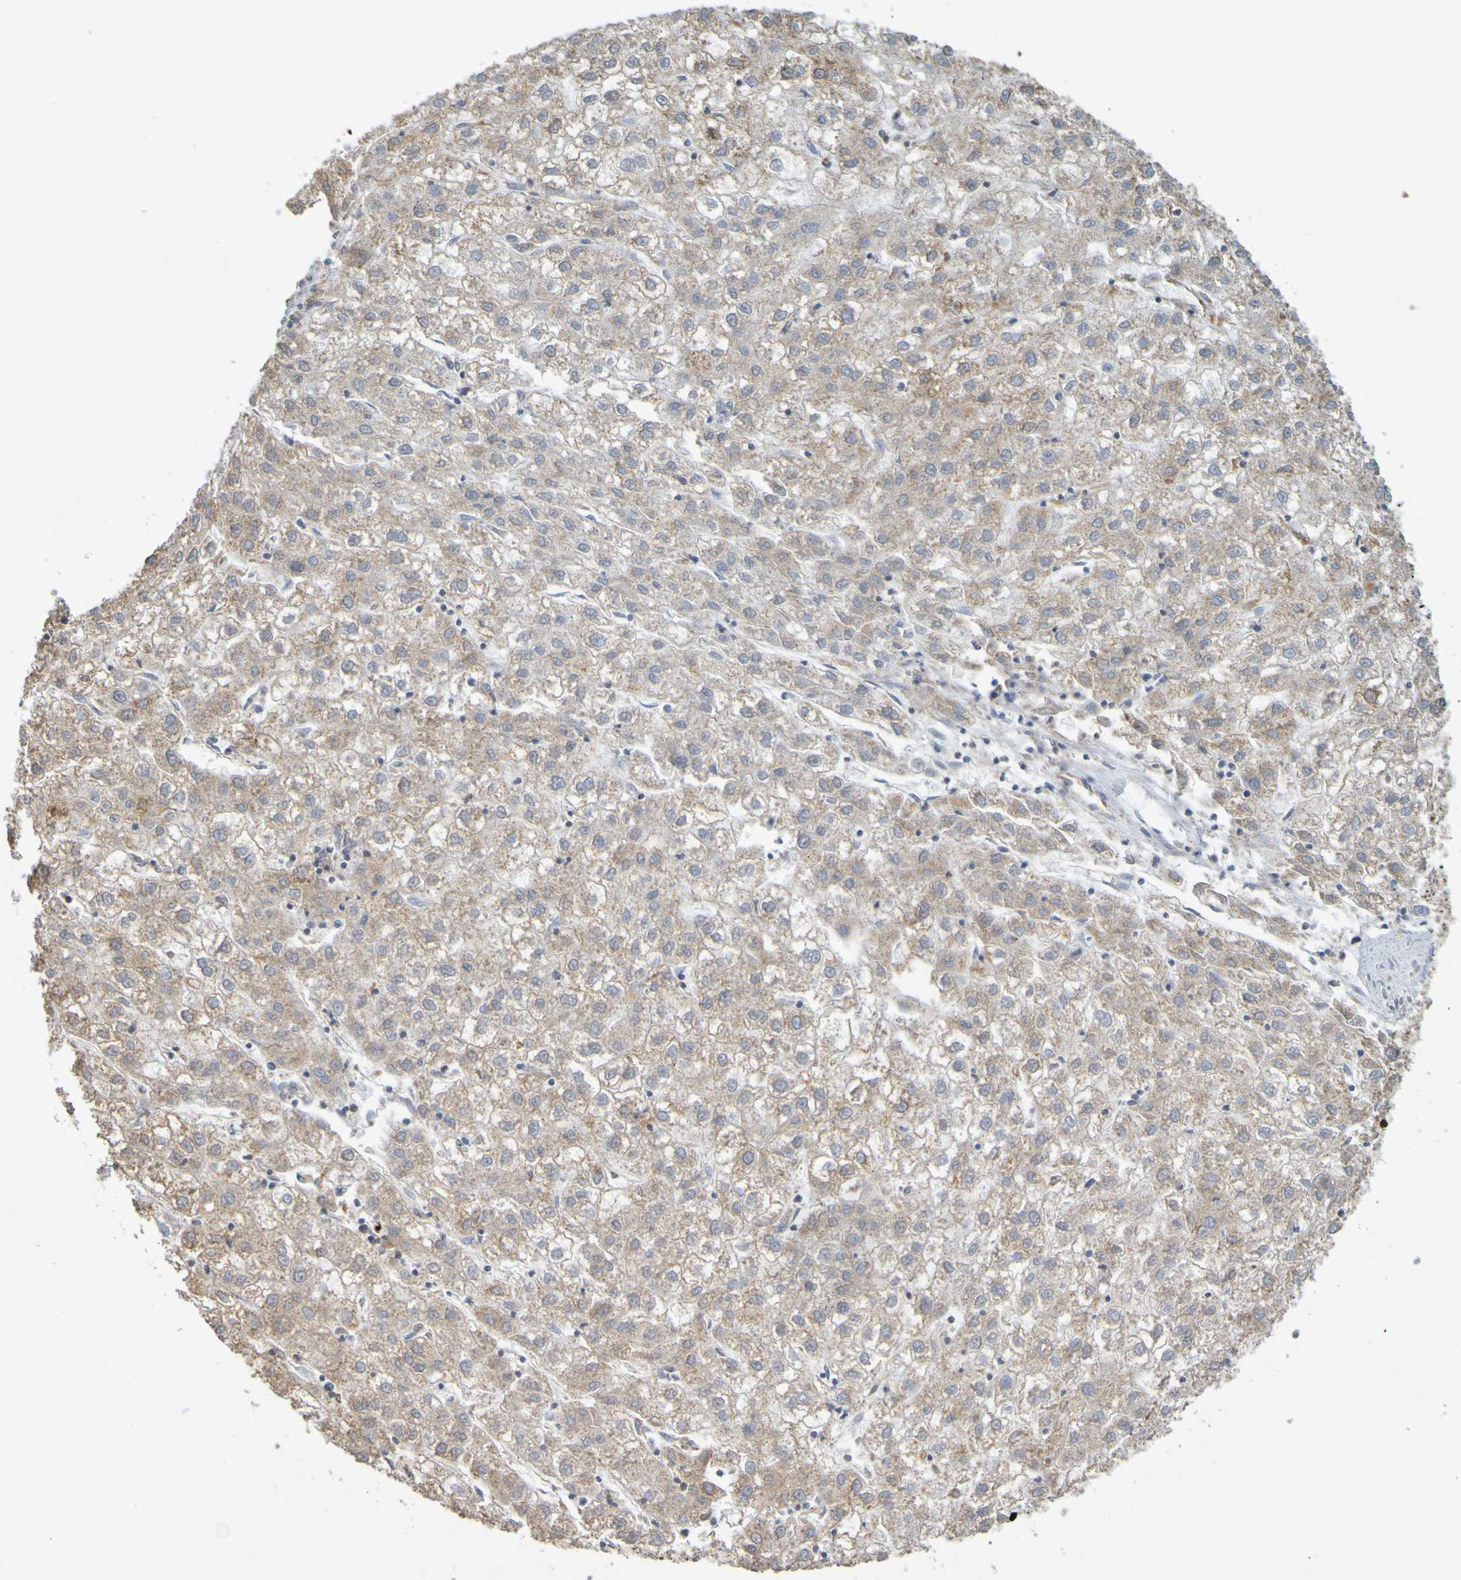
{"staining": {"intensity": "weak", "quantity": ">75%", "location": "cytoplasmic/membranous"}, "tissue": "liver cancer", "cell_type": "Tumor cells", "image_type": "cancer", "snomed": [{"axis": "morphology", "description": "Carcinoma, Hepatocellular, NOS"}, {"axis": "topography", "description": "Liver"}], "caption": "This micrograph displays immunohistochemistry staining of liver hepatocellular carcinoma, with low weak cytoplasmic/membranous expression in about >75% of tumor cells.", "gene": "PDIA3", "patient": {"sex": "male", "age": 72}}